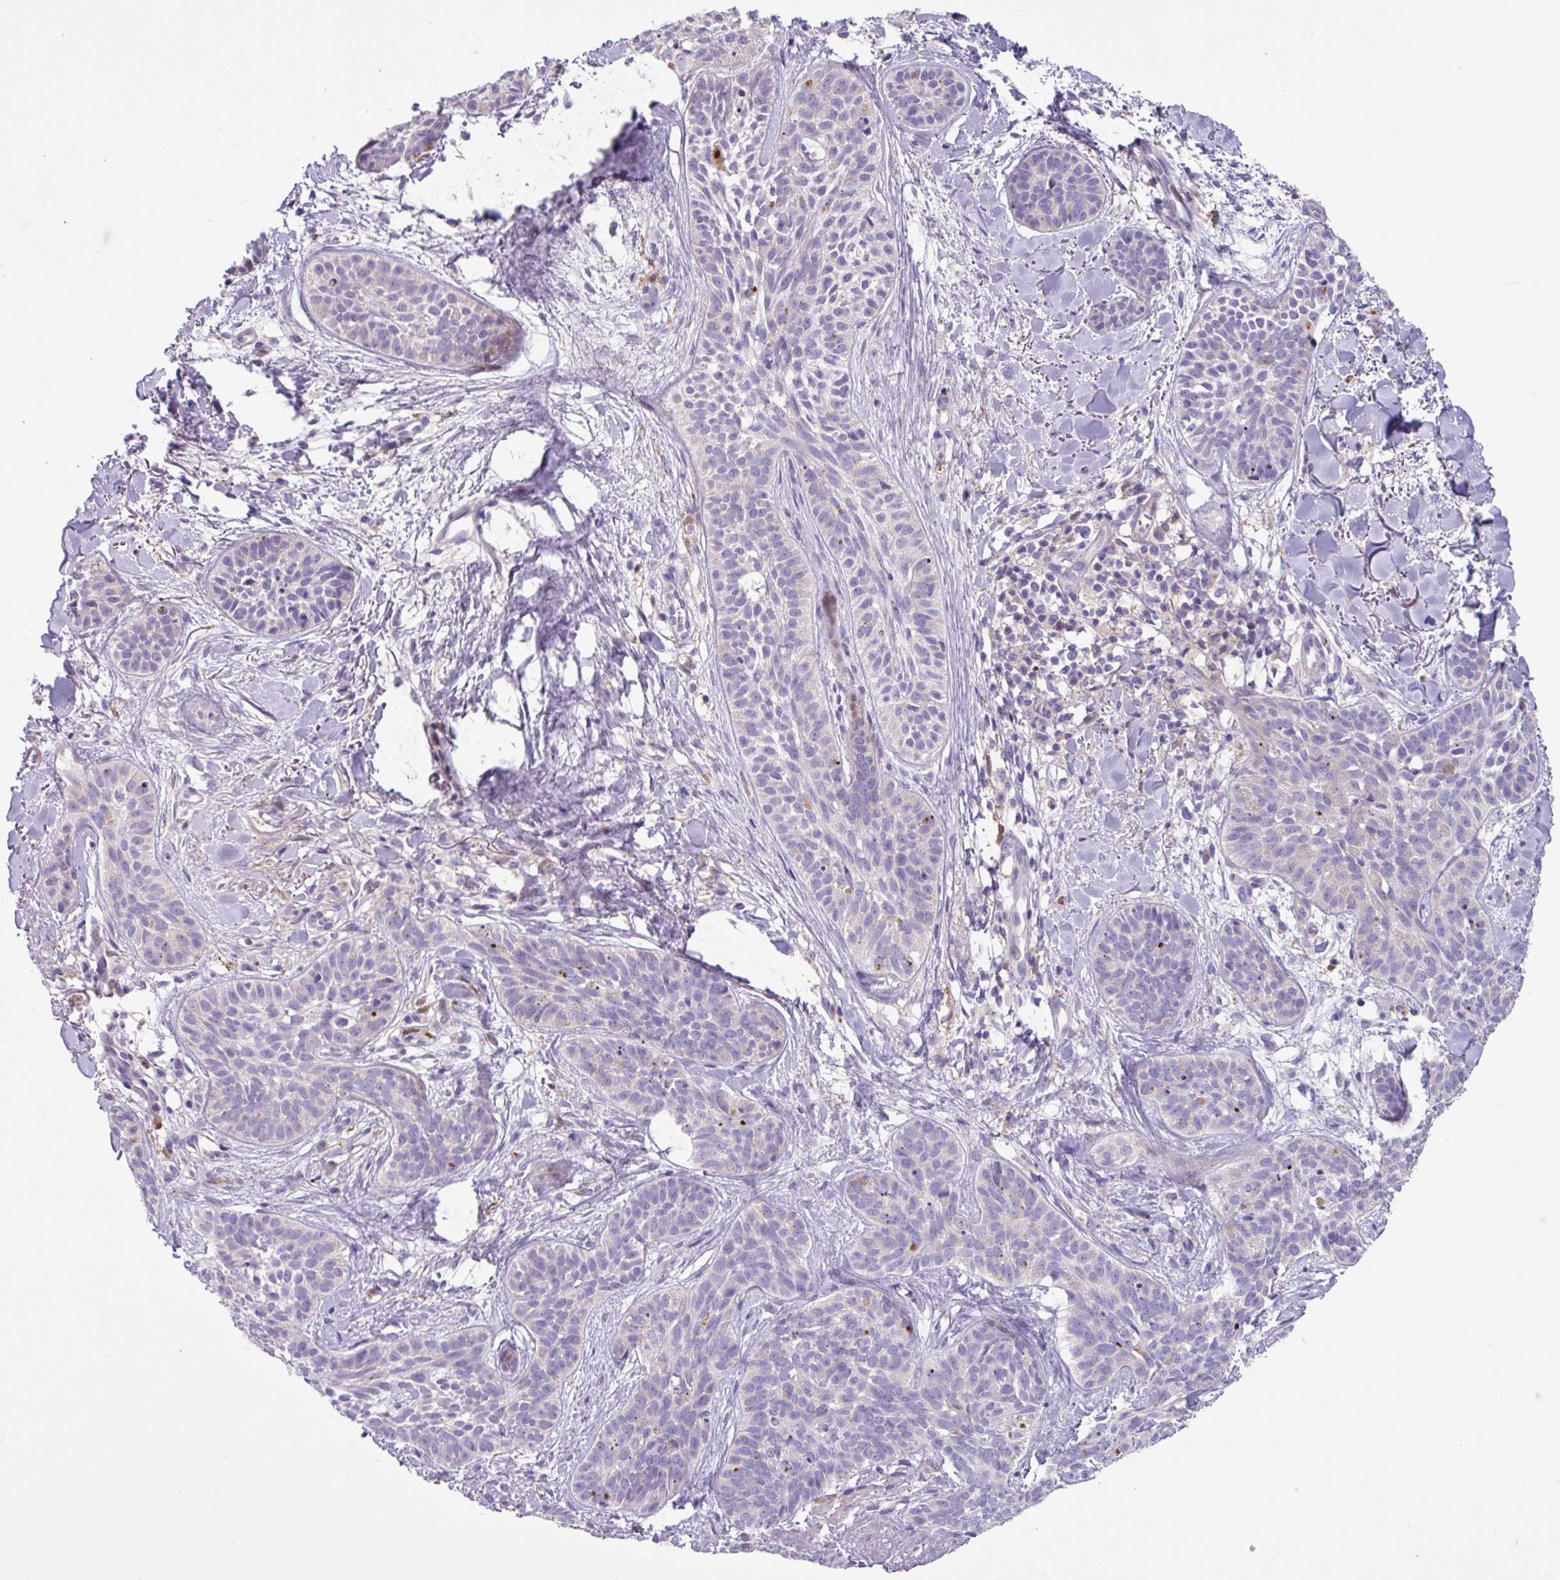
{"staining": {"intensity": "negative", "quantity": "none", "location": "none"}, "tissue": "skin cancer", "cell_type": "Tumor cells", "image_type": "cancer", "snomed": [{"axis": "morphology", "description": "Basal cell carcinoma"}, {"axis": "topography", "description": "Skin"}], "caption": "An immunohistochemistry photomicrograph of skin cancer (basal cell carcinoma) is shown. There is no staining in tumor cells of skin cancer (basal cell carcinoma).", "gene": "IQCJ", "patient": {"sex": "male", "age": 52}}